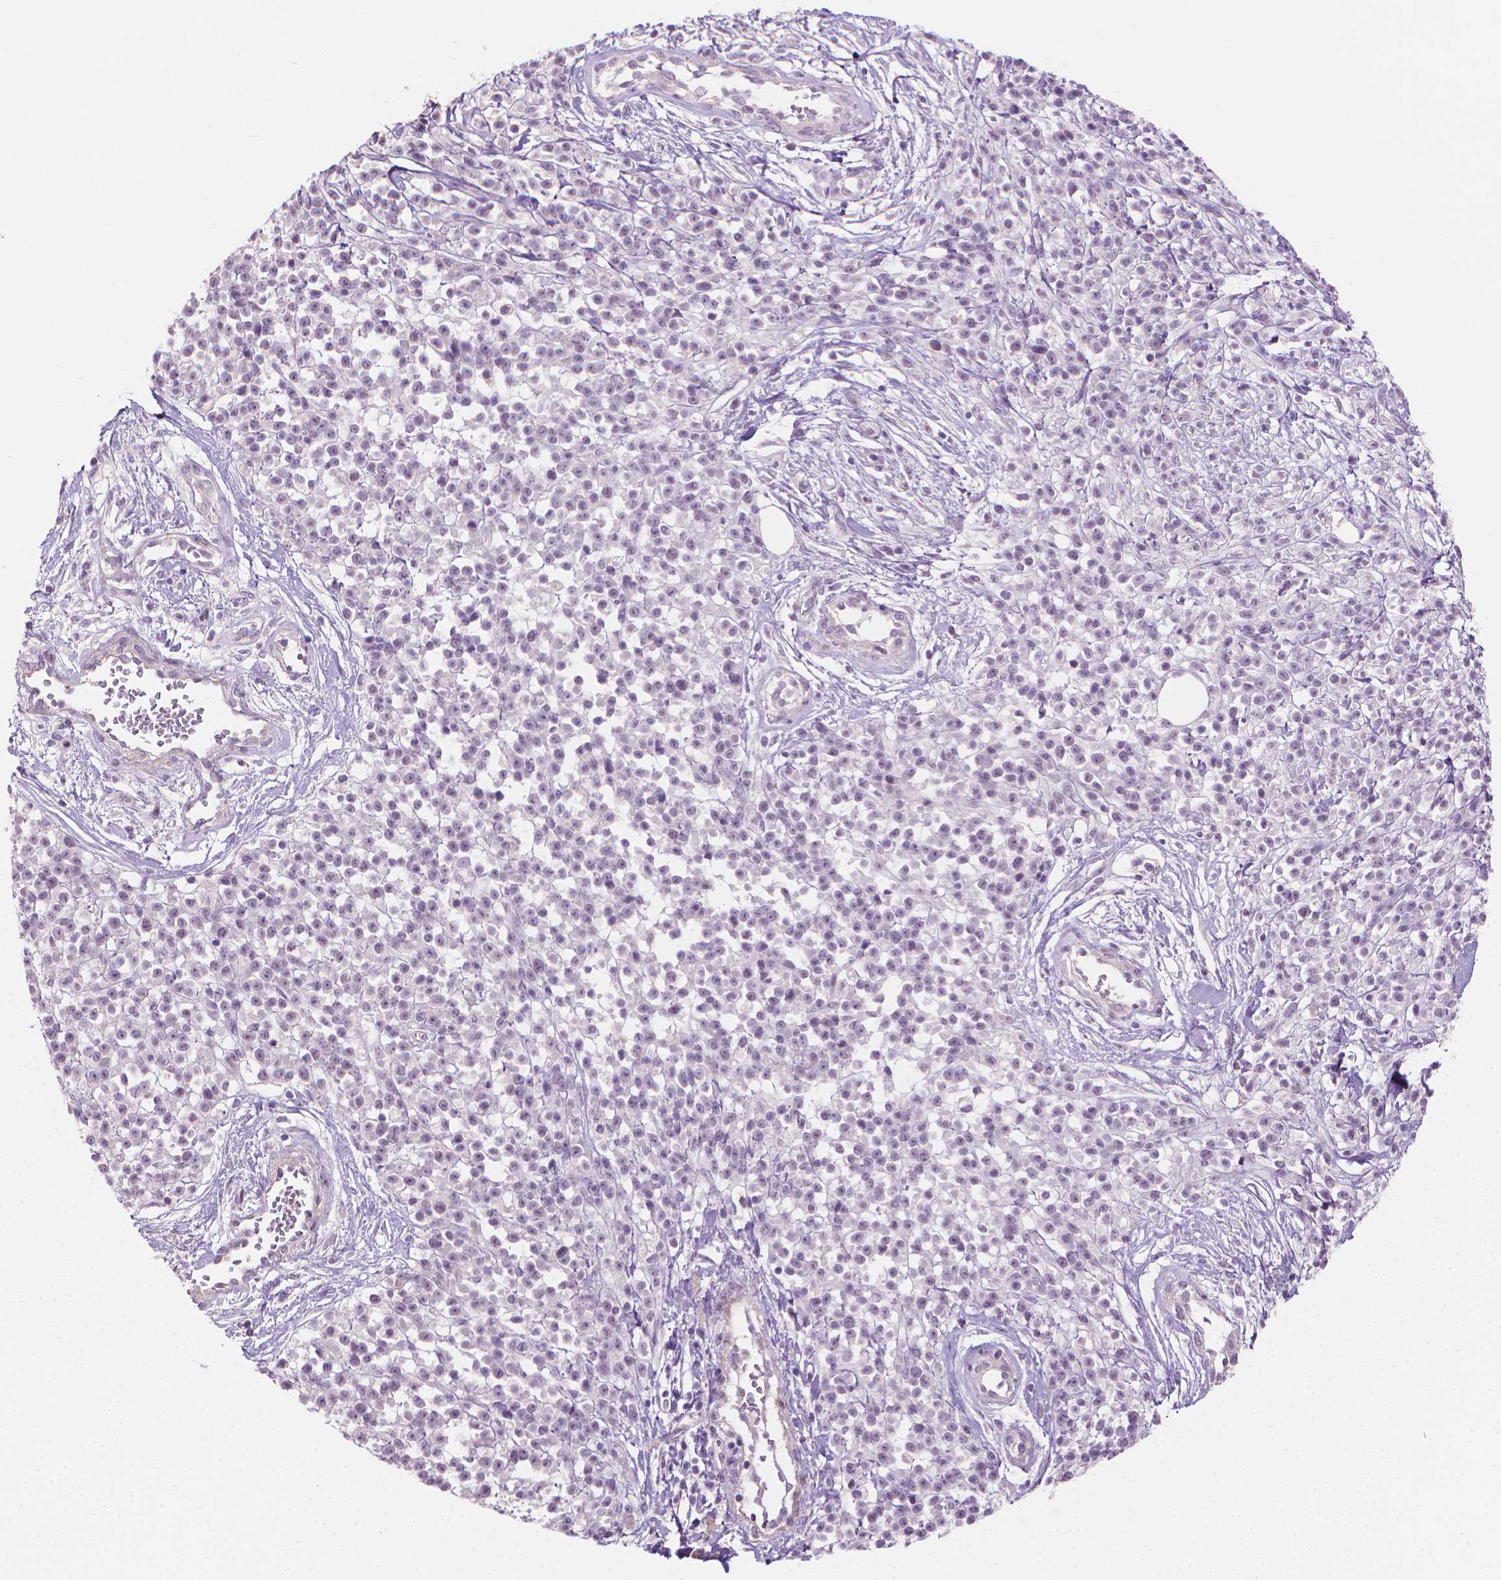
{"staining": {"intensity": "negative", "quantity": "none", "location": "none"}, "tissue": "melanoma", "cell_type": "Tumor cells", "image_type": "cancer", "snomed": [{"axis": "morphology", "description": "Malignant melanoma, NOS"}, {"axis": "topography", "description": "Skin"}, {"axis": "topography", "description": "Skin of trunk"}], "caption": "Malignant melanoma was stained to show a protein in brown. There is no significant expression in tumor cells.", "gene": "GSDMA", "patient": {"sex": "male", "age": 74}}